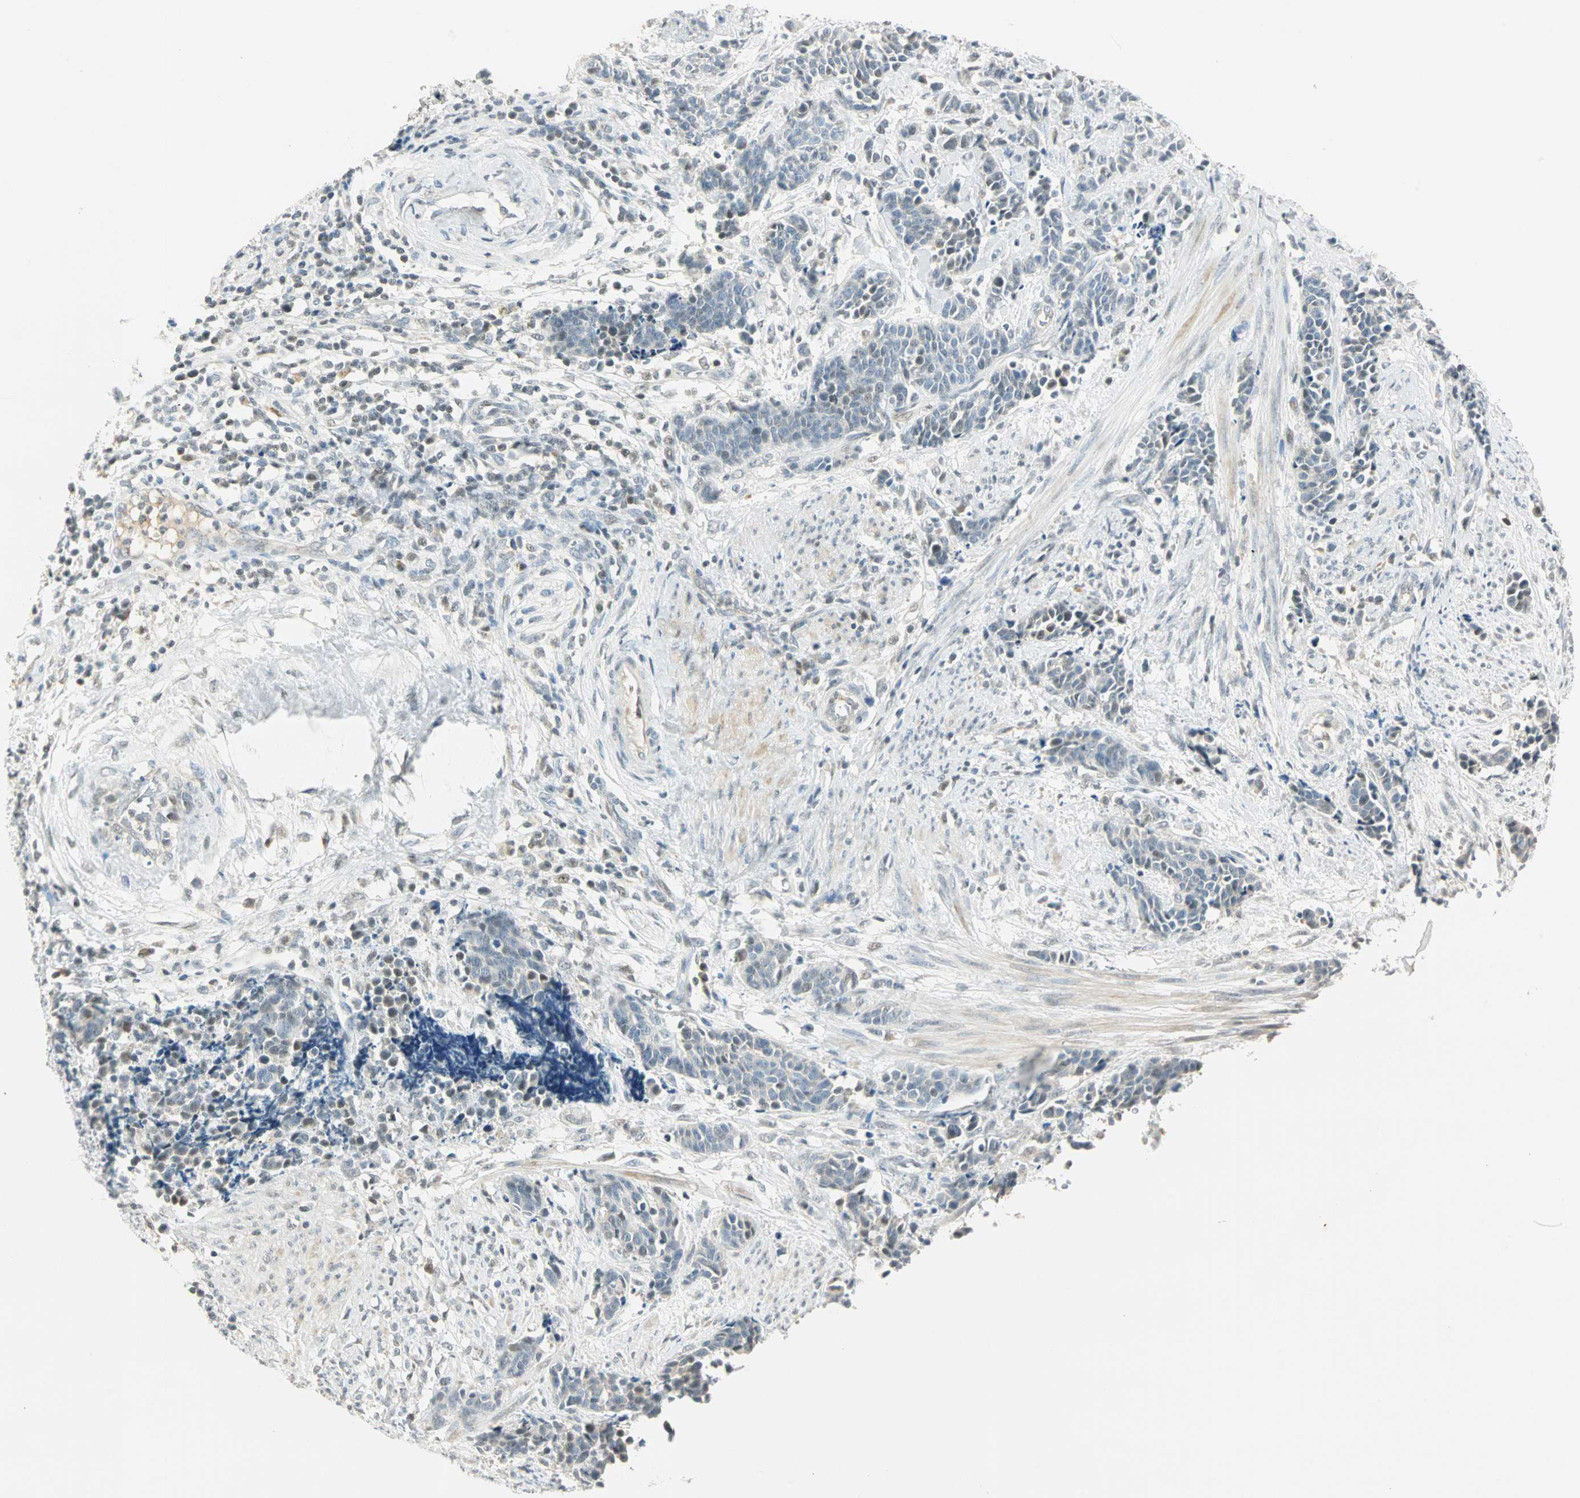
{"staining": {"intensity": "weak", "quantity": "<25%", "location": "nuclear"}, "tissue": "cervical cancer", "cell_type": "Tumor cells", "image_type": "cancer", "snomed": [{"axis": "morphology", "description": "Squamous cell carcinoma, NOS"}, {"axis": "topography", "description": "Cervix"}], "caption": "DAB immunohistochemical staining of squamous cell carcinoma (cervical) shows no significant expression in tumor cells.", "gene": "SMAD3", "patient": {"sex": "female", "age": 35}}